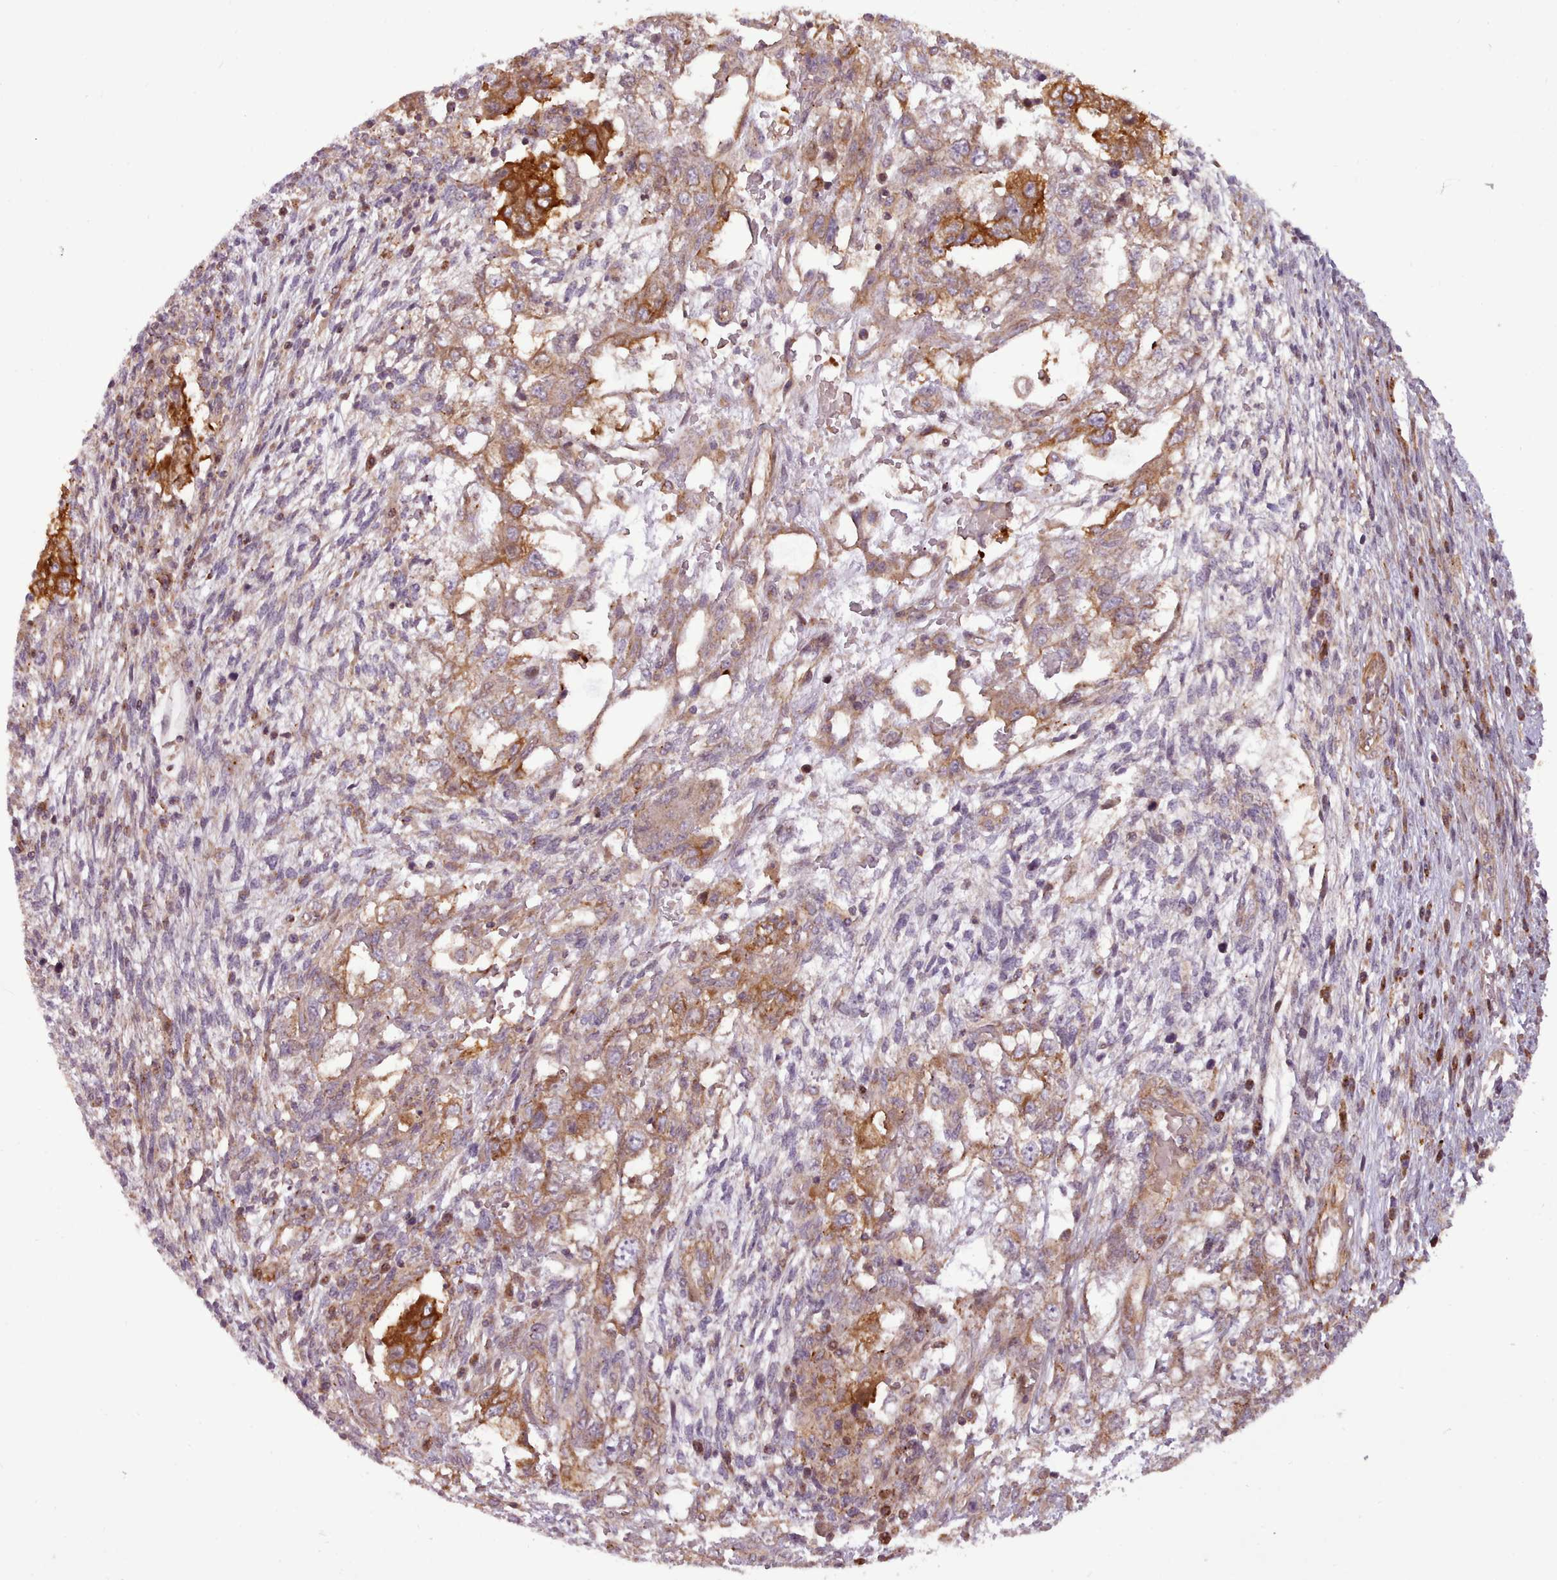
{"staining": {"intensity": "strong", "quantity": "<25%", "location": "cytoplasmic/membranous"}, "tissue": "testis cancer", "cell_type": "Tumor cells", "image_type": "cancer", "snomed": [{"axis": "morphology", "description": "Carcinoma, Embryonal, NOS"}, {"axis": "topography", "description": "Testis"}], "caption": "Strong cytoplasmic/membranous expression for a protein is seen in approximately <25% of tumor cells of testis cancer using immunohistochemistry (IHC).", "gene": "NLRP7", "patient": {"sex": "male", "age": 26}}